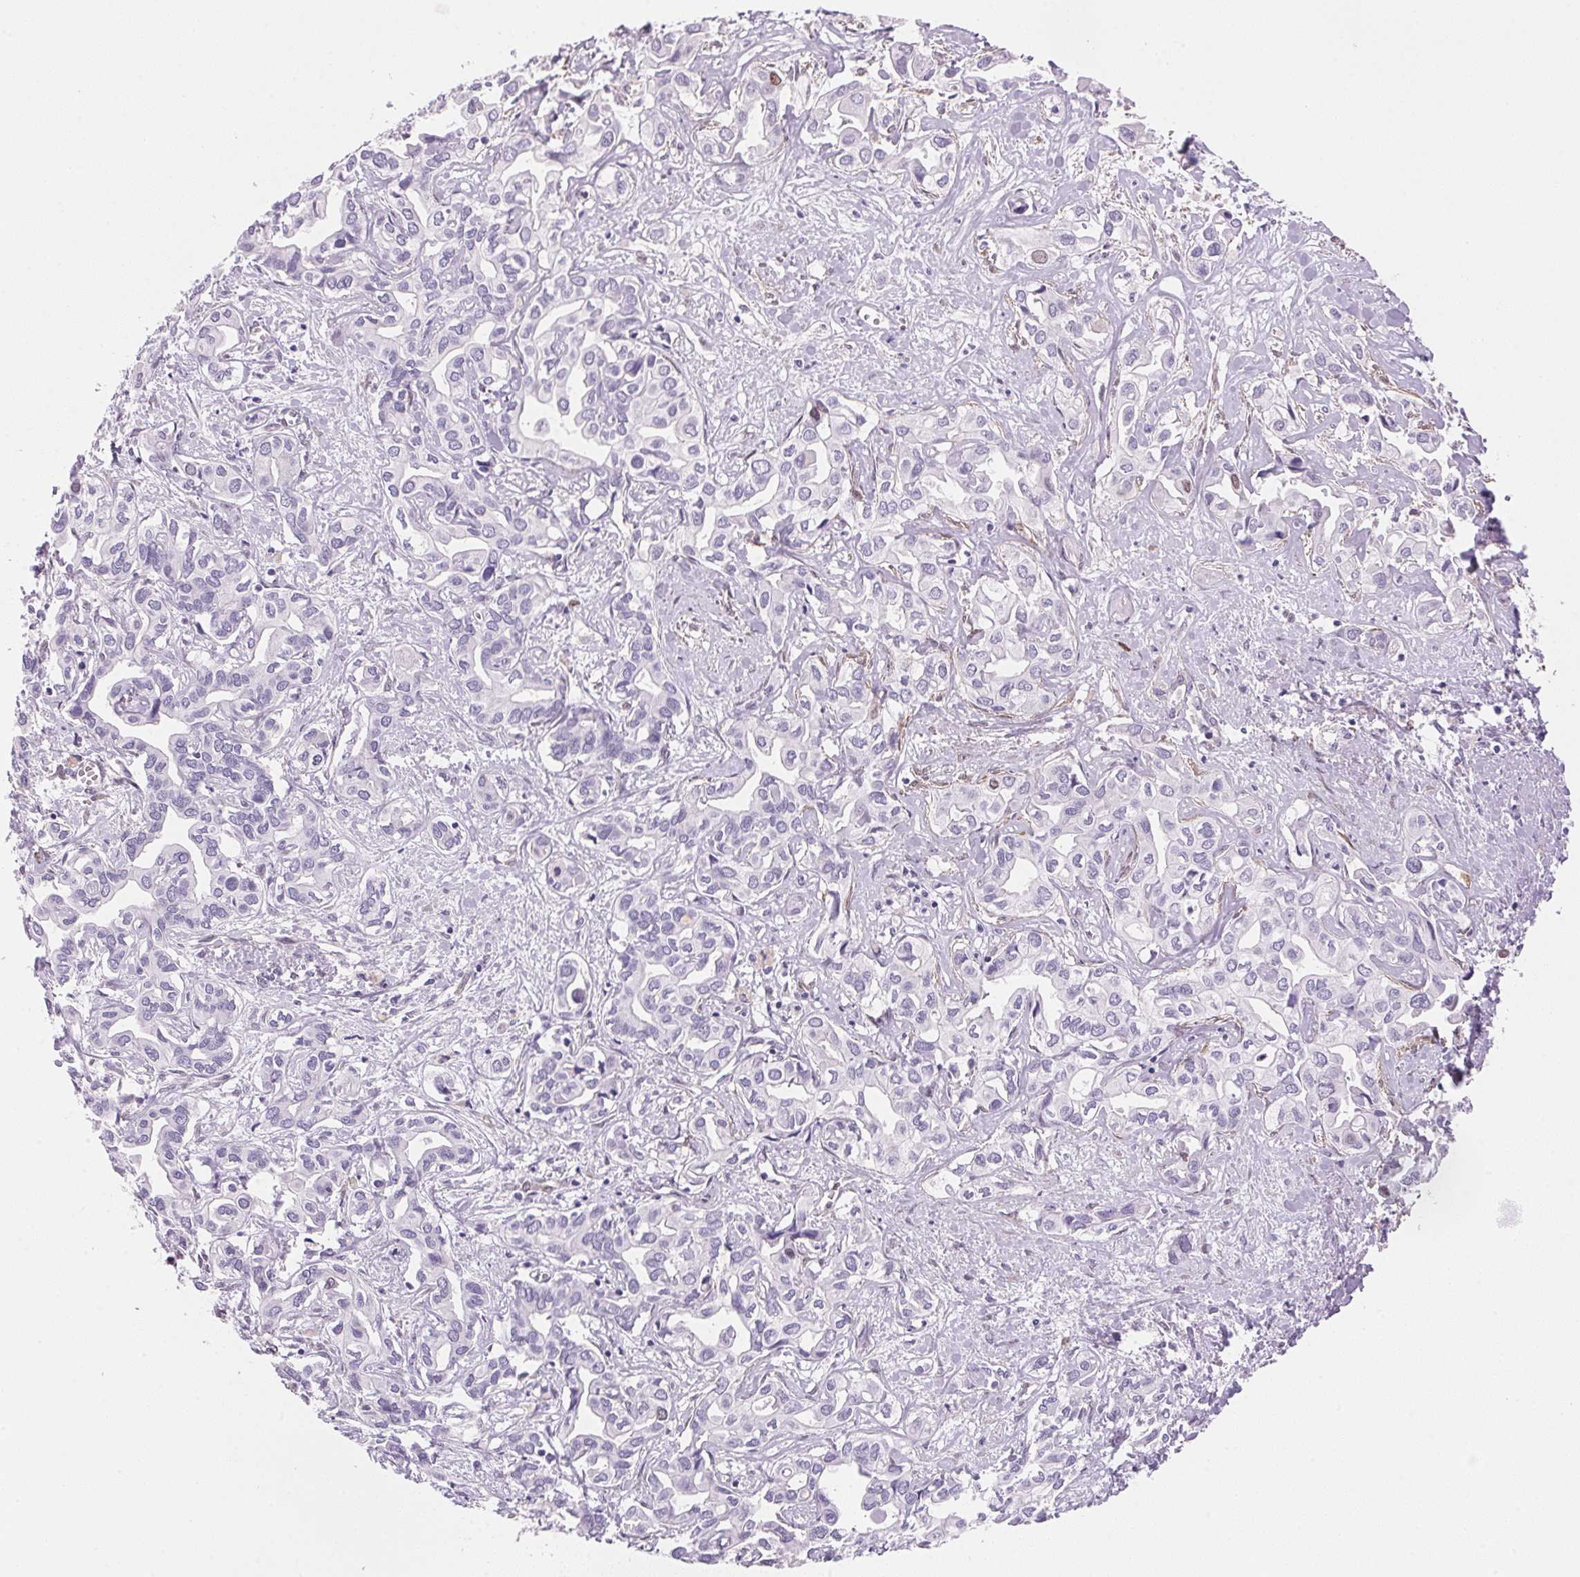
{"staining": {"intensity": "negative", "quantity": "none", "location": "none"}, "tissue": "liver cancer", "cell_type": "Tumor cells", "image_type": "cancer", "snomed": [{"axis": "morphology", "description": "Cholangiocarcinoma"}, {"axis": "topography", "description": "Liver"}], "caption": "Tumor cells are negative for protein expression in human liver cancer (cholangiocarcinoma).", "gene": "SMTN", "patient": {"sex": "female", "age": 64}}